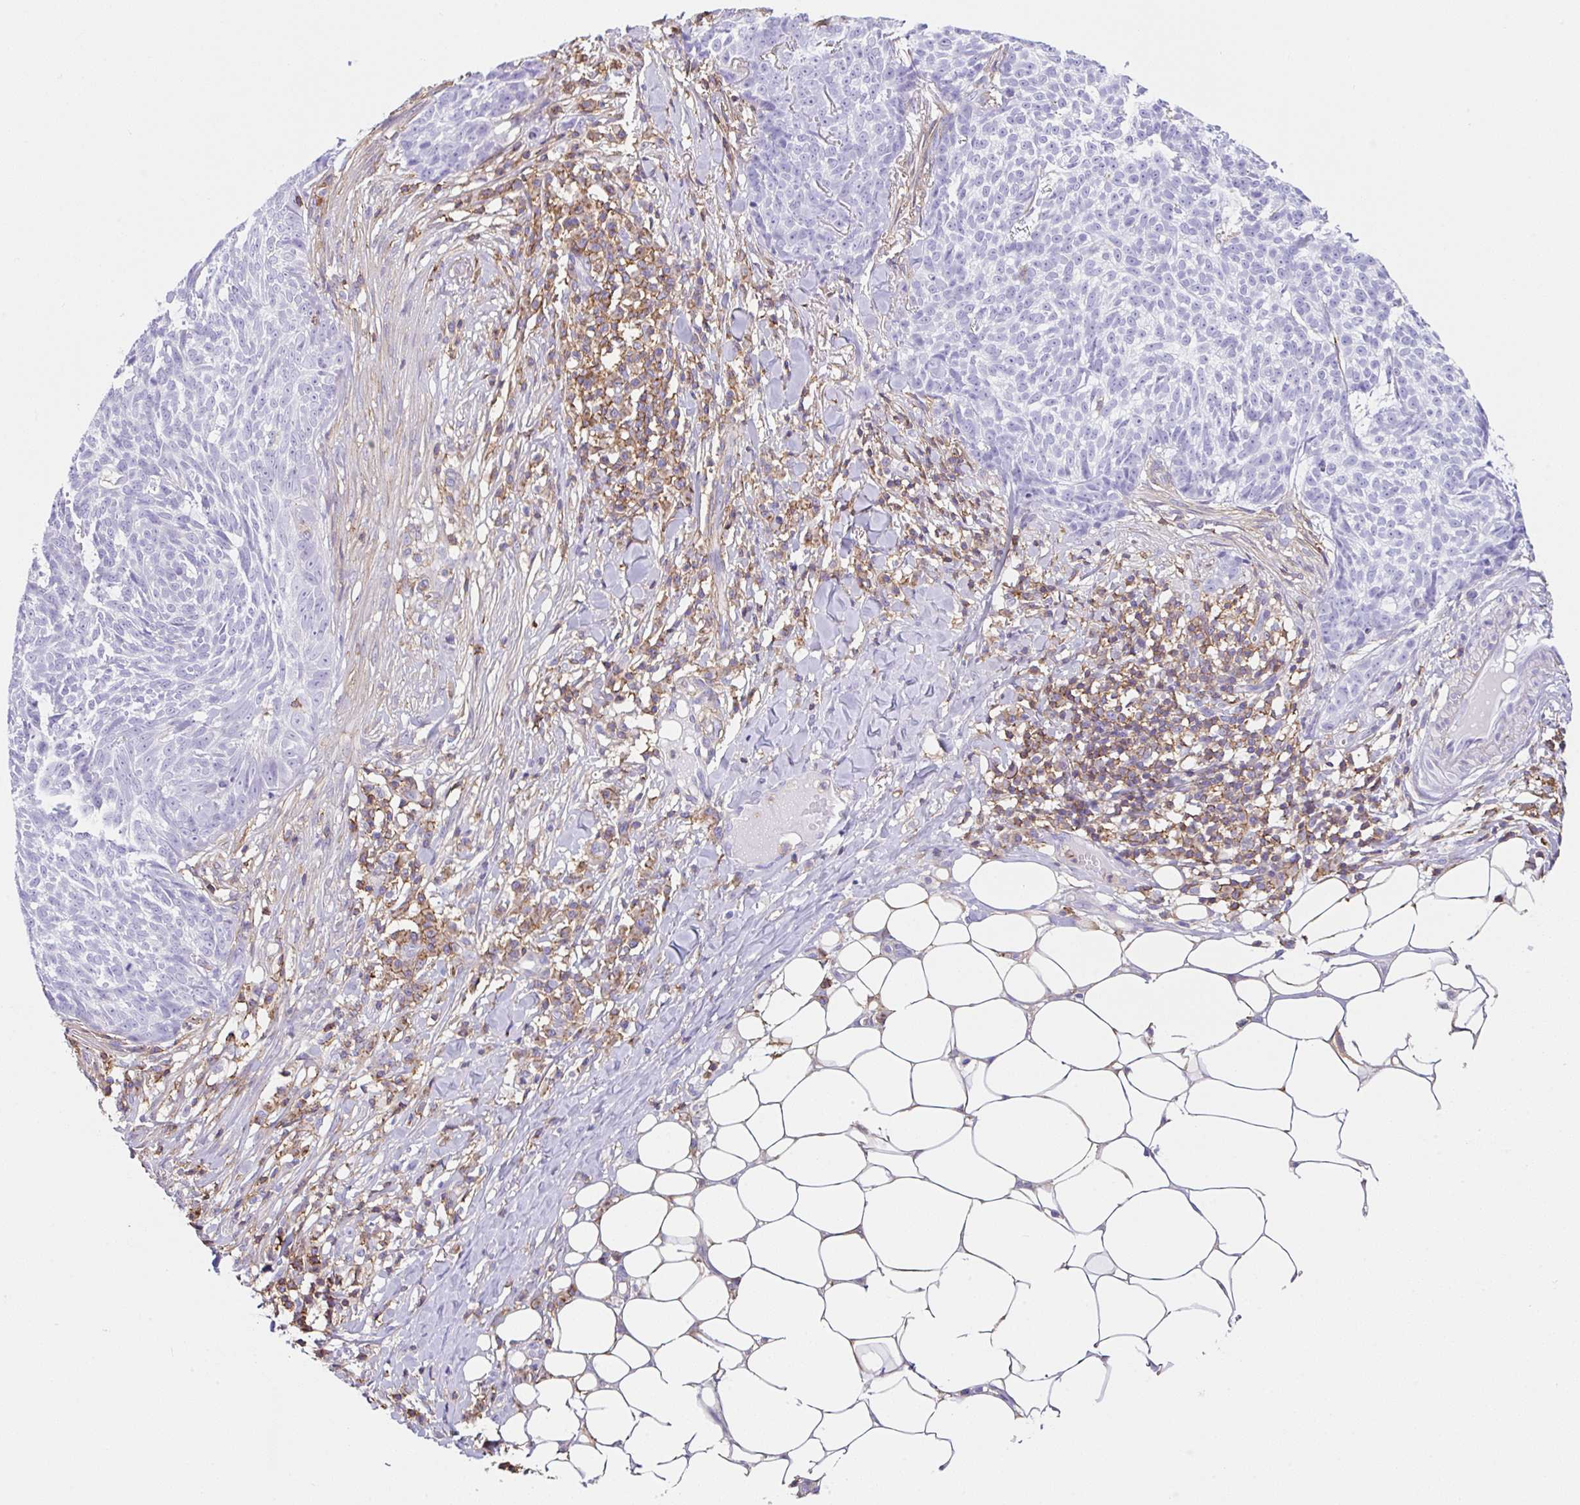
{"staining": {"intensity": "negative", "quantity": "none", "location": "none"}, "tissue": "skin cancer", "cell_type": "Tumor cells", "image_type": "cancer", "snomed": [{"axis": "morphology", "description": "Basal cell carcinoma"}, {"axis": "topography", "description": "Skin"}], "caption": "Immunohistochemical staining of skin basal cell carcinoma displays no significant expression in tumor cells.", "gene": "MTTP", "patient": {"sex": "female", "age": 93}}